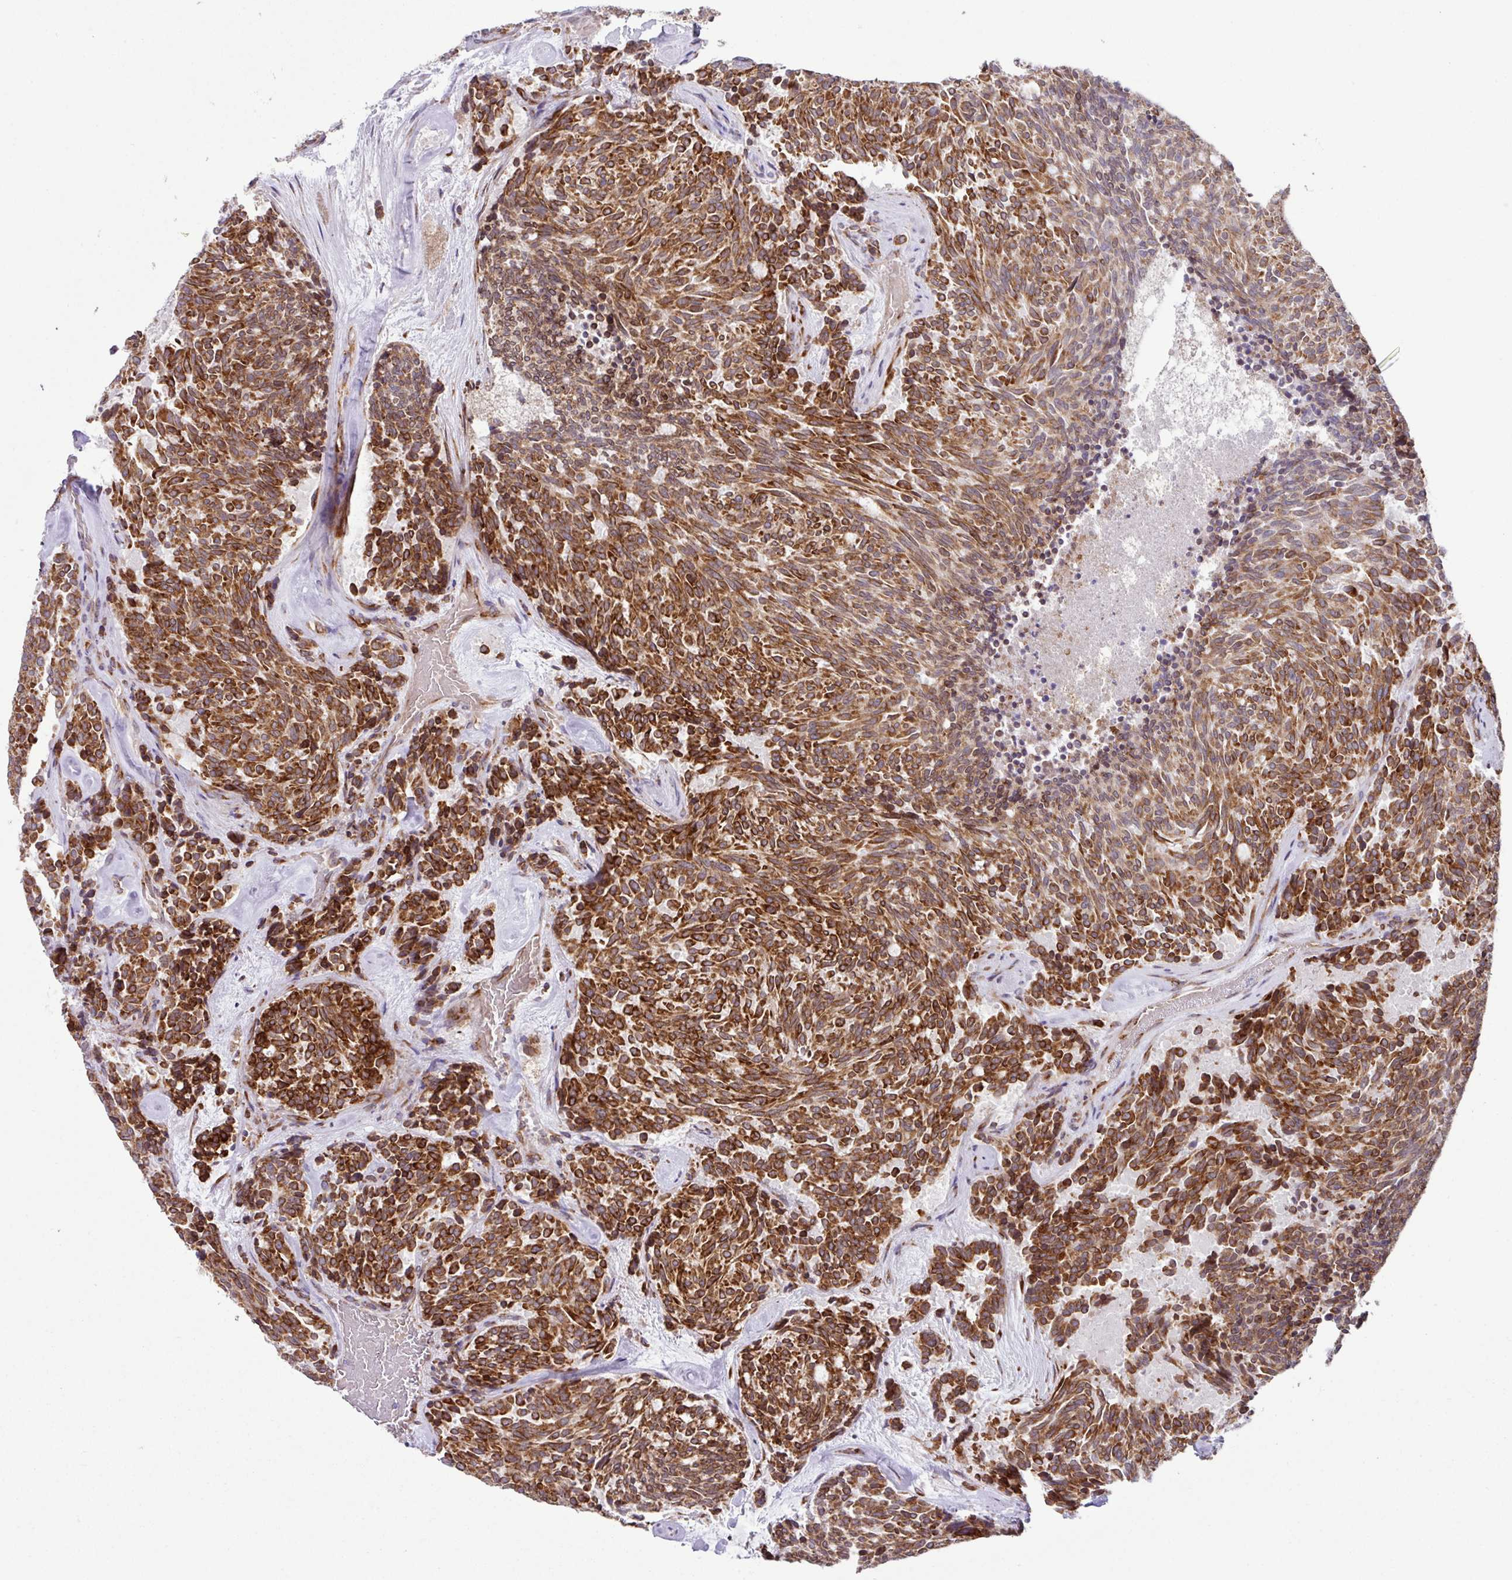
{"staining": {"intensity": "strong", "quantity": ">75%", "location": "cytoplasmic/membranous"}, "tissue": "carcinoid", "cell_type": "Tumor cells", "image_type": "cancer", "snomed": [{"axis": "morphology", "description": "Carcinoid, malignant, NOS"}, {"axis": "topography", "description": "Pancreas"}], "caption": "Immunohistochemistry (IHC) micrograph of malignant carcinoid stained for a protein (brown), which reveals high levels of strong cytoplasmic/membranous expression in about >75% of tumor cells.", "gene": "SLC39A7", "patient": {"sex": "female", "age": 54}}